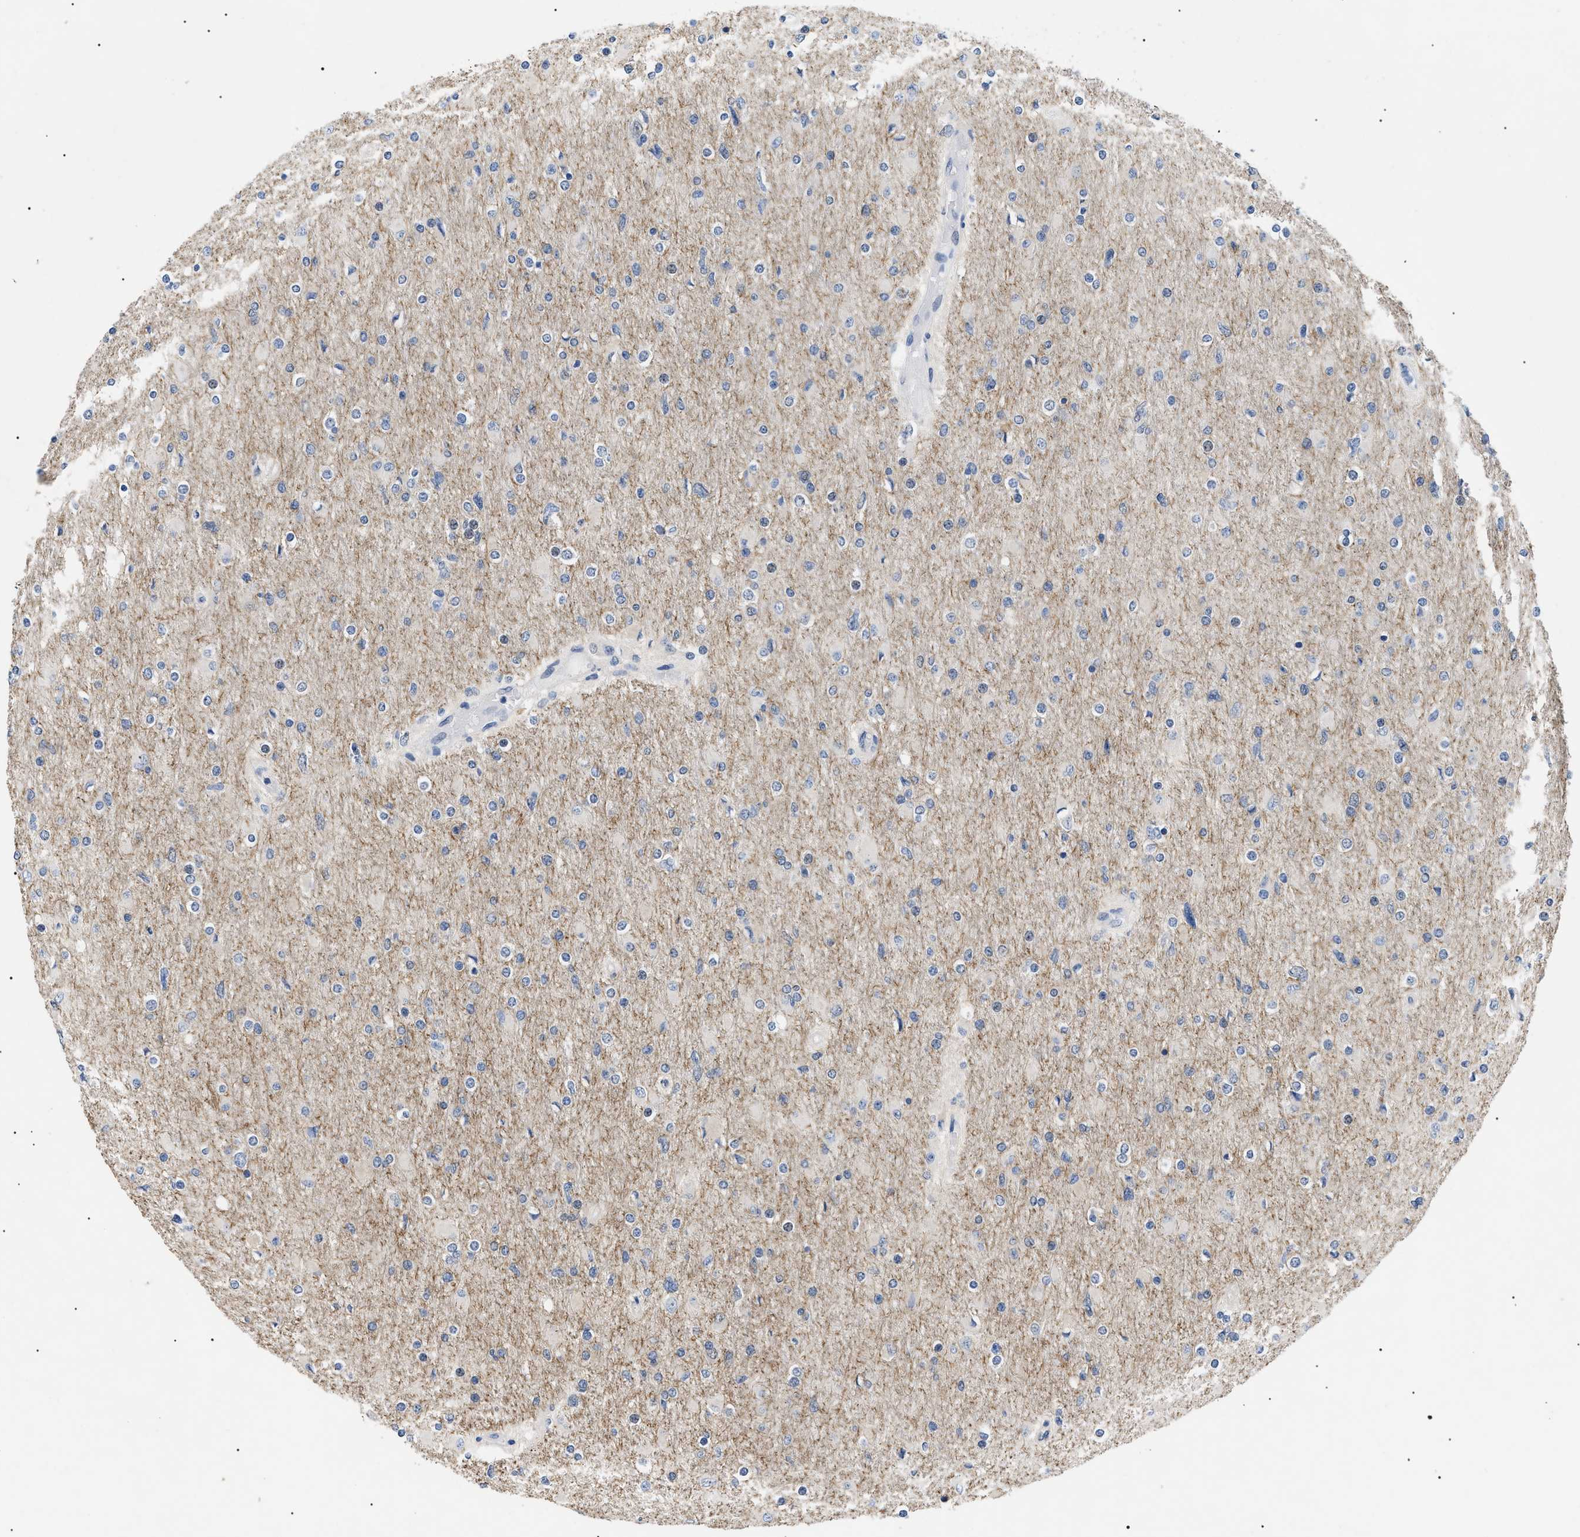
{"staining": {"intensity": "negative", "quantity": "none", "location": "none"}, "tissue": "glioma", "cell_type": "Tumor cells", "image_type": "cancer", "snomed": [{"axis": "morphology", "description": "Glioma, malignant, High grade"}, {"axis": "topography", "description": "Cerebral cortex"}], "caption": "This is an immunohistochemistry (IHC) photomicrograph of human glioma. There is no expression in tumor cells.", "gene": "PRRT2", "patient": {"sex": "female", "age": 36}}